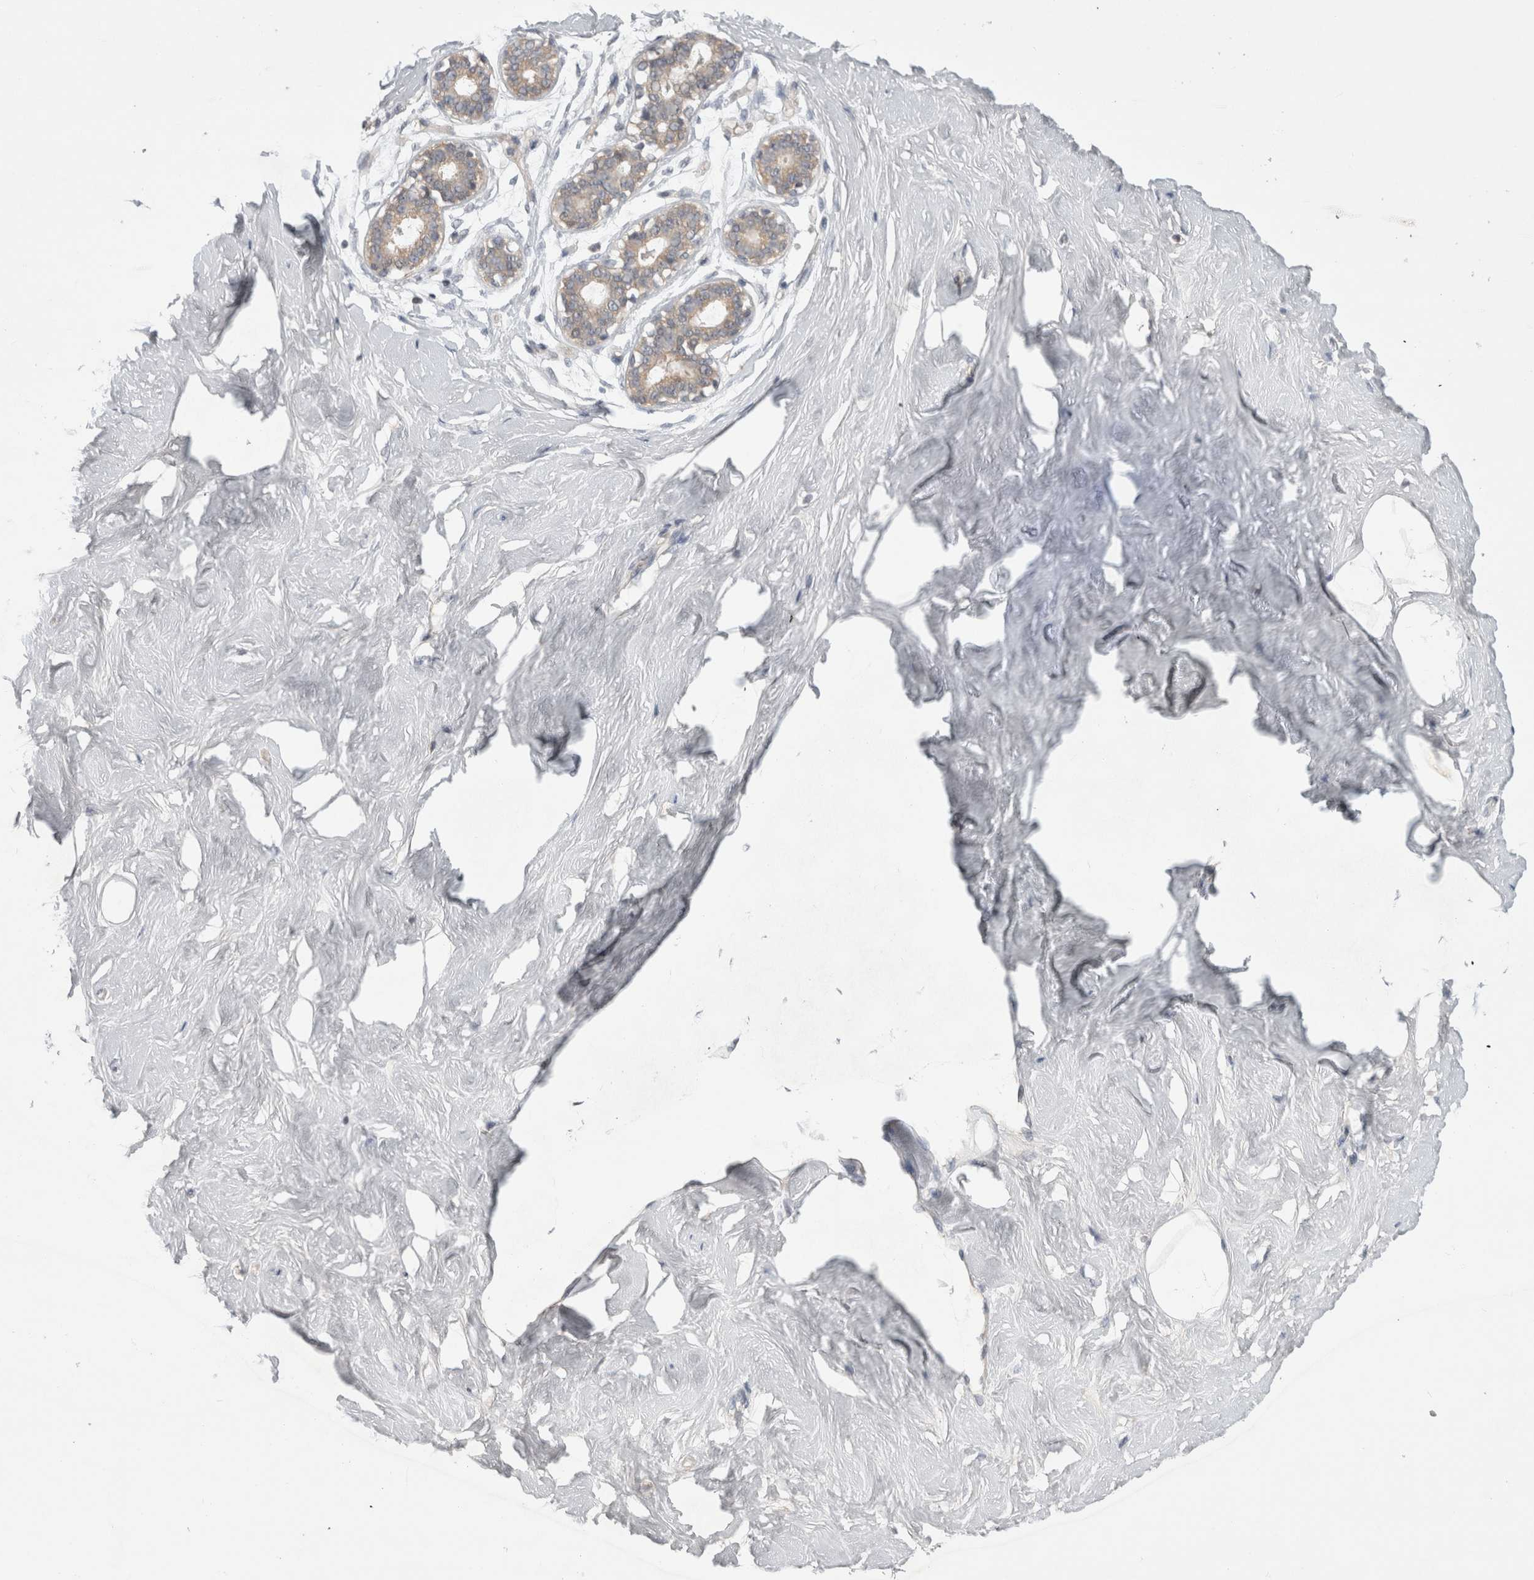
{"staining": {"intensity": "negative", "quantity": "none", "location": "none"}, "tissue": "breast", "cell_type": "Adipocytes", "image_type": "normal", "snomed": [{"axis": "morphology", "description": "Normal tissue, NOS"}, {"axis": "topography", "description": "Breast"}], "caption": "Human breast stained for a protein using immunohistochemistry (IHC) displays no positivity in adipocytes.", "gene": "CERS3", "patient": {"sex": "female", "age": 23}}